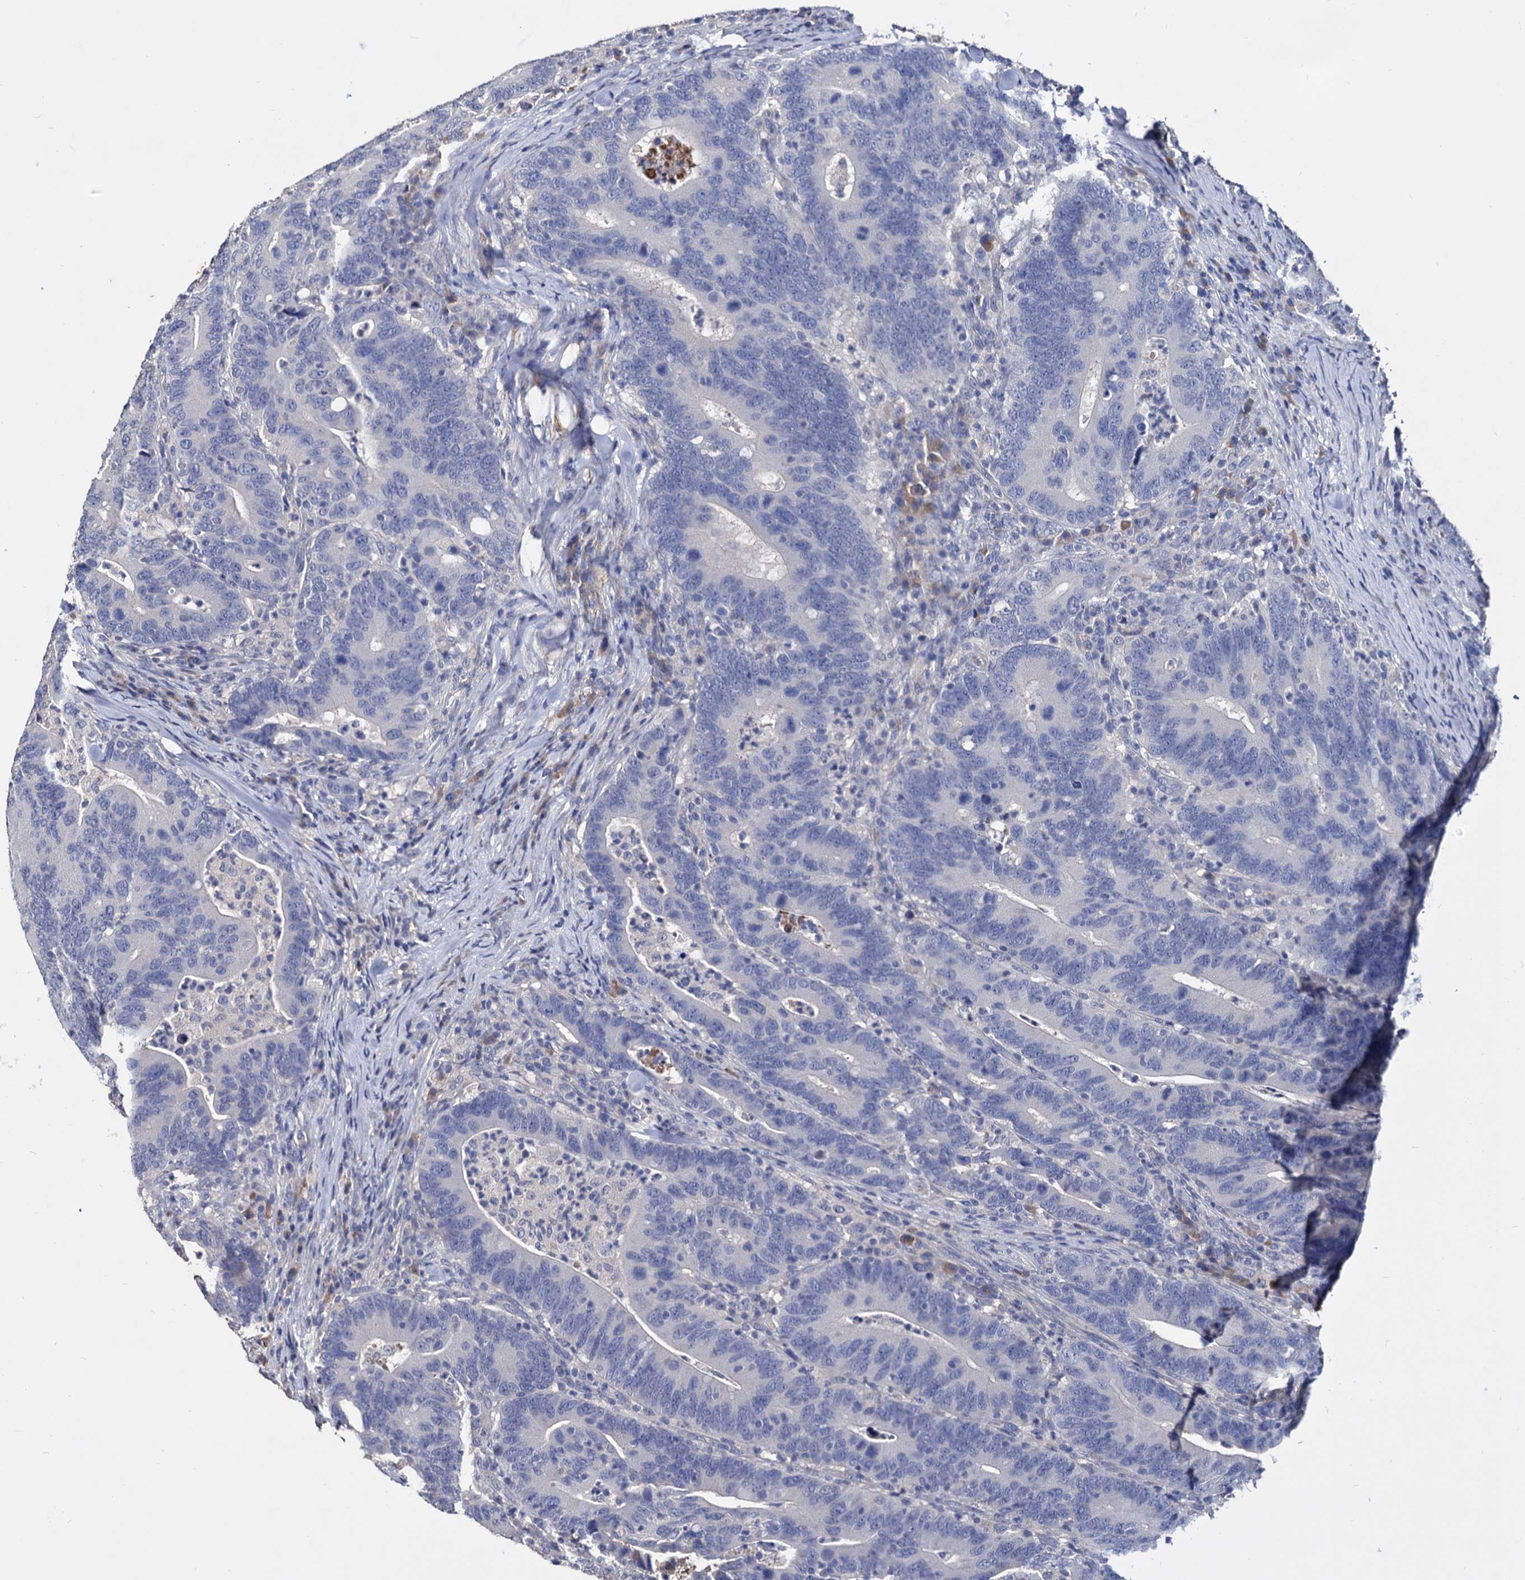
{"staining": {"intensity": "negative", "quantity": "none", "location": "none"}, "tissue": "colorectal cancer", "cell_type": "Tumor cells", "image_type": "cancer", "snomed": [{"axis": "morphology", "description": "Adenocarcinoma, NOS"}, {"axis": "topography", "description": "Colon"}], "caption": "The micrograph demonstrates no staining of tumor cells in adenocarcinoma (colorectal).", "gene": "NPAS4", "patient": {"sex": "female", "age": 66}}